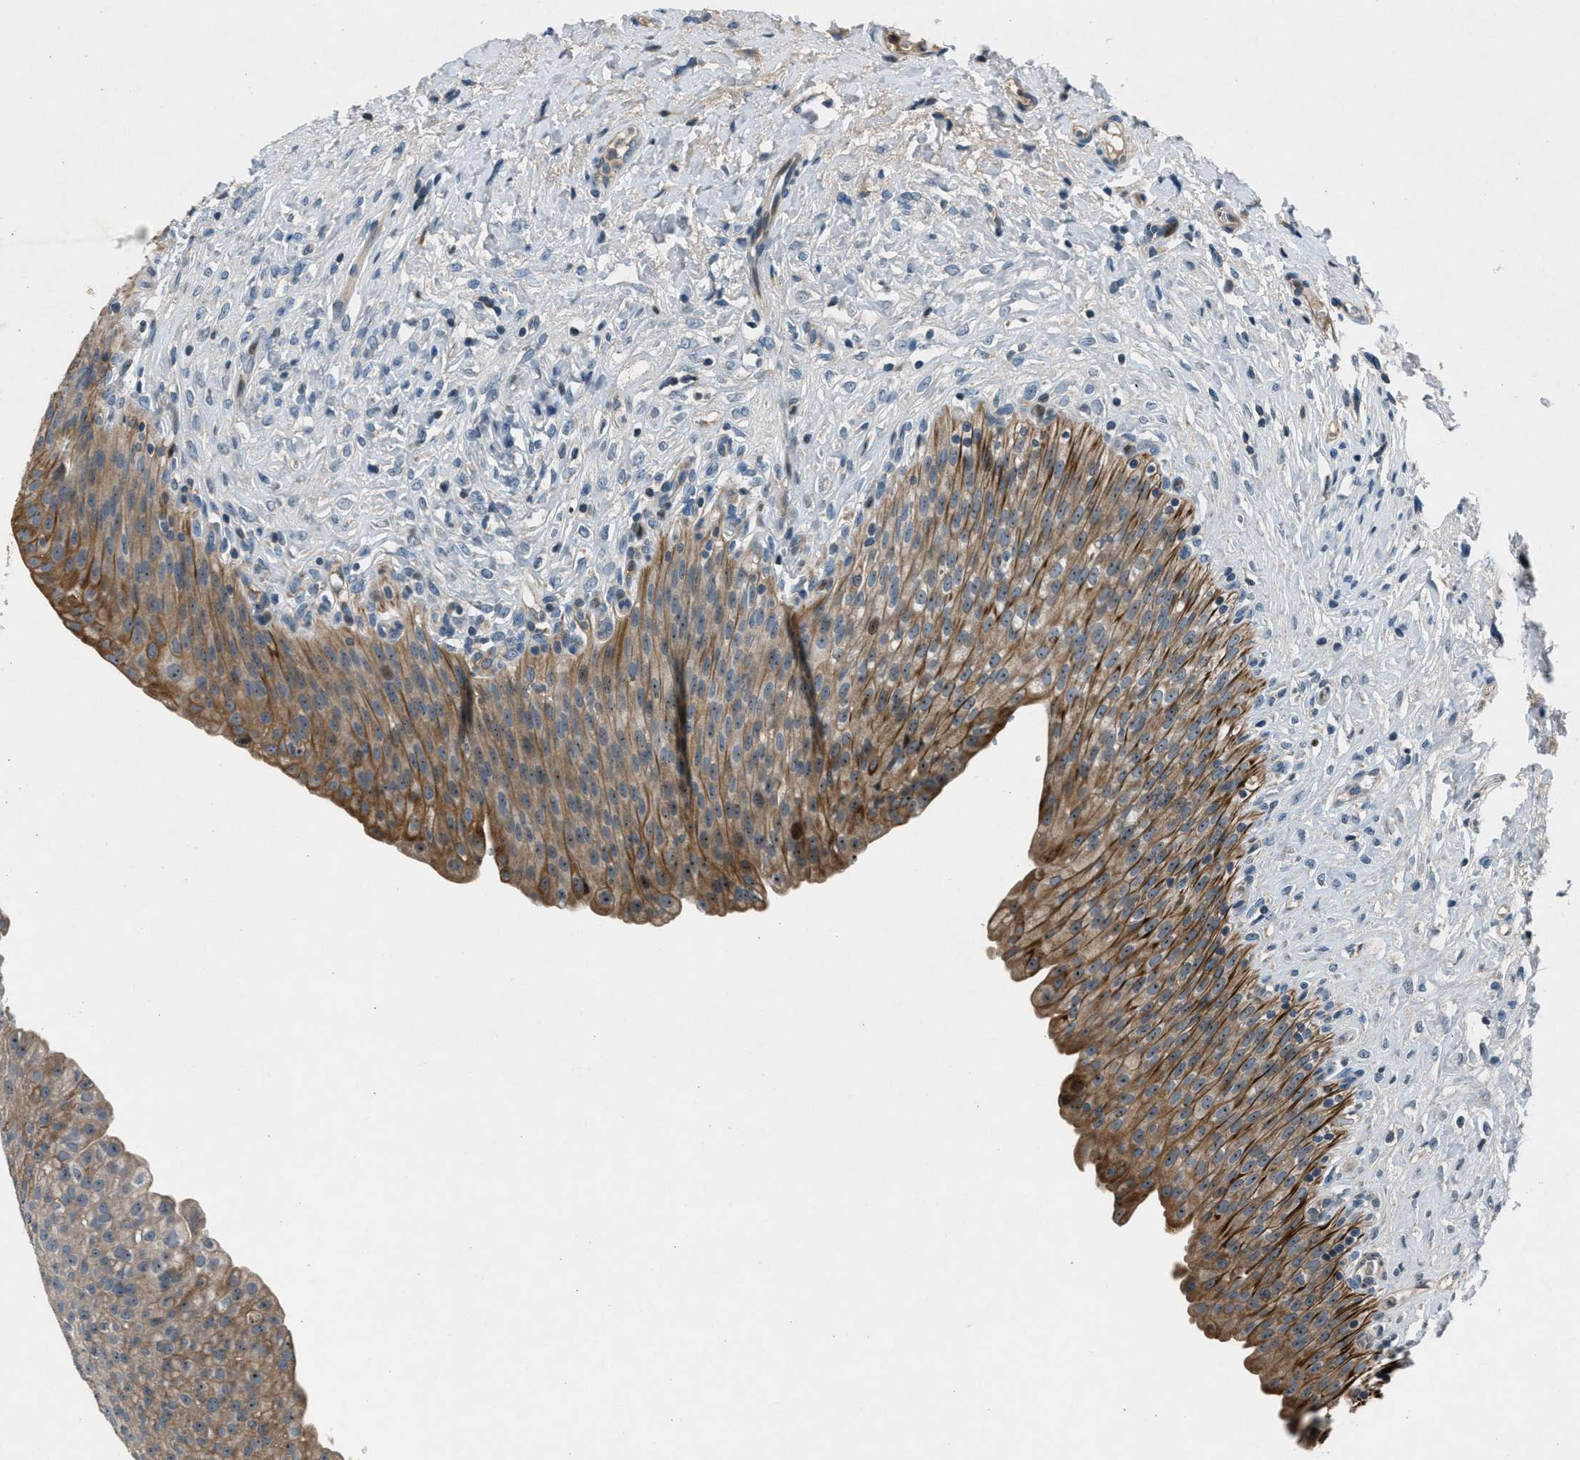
{"staining": {"intensity": "moderate", "quantity": ">75%", "location": "cytoplasmic/membranous,nuclear"}, "tissue": "urinary bladder", "cell_type": "Urothelial cells", "image_type": "normal", "snomed": [{"axis": "morphology", "description": "Urothelial carcinoma, High grade"}, {"axis": "topography", "description": "Urinary bladder"}], "caption": "Protein expression analysis of benign urinary bladder shows moderate cytoplasmic/membranous,nuclear positivity in approximately >75% of urothelial cells. Ihc stains the protein in brown and the nuclei are stained blue.", "gene": "CLEC2D", "patient": {"sex": "male", "age": 46}}